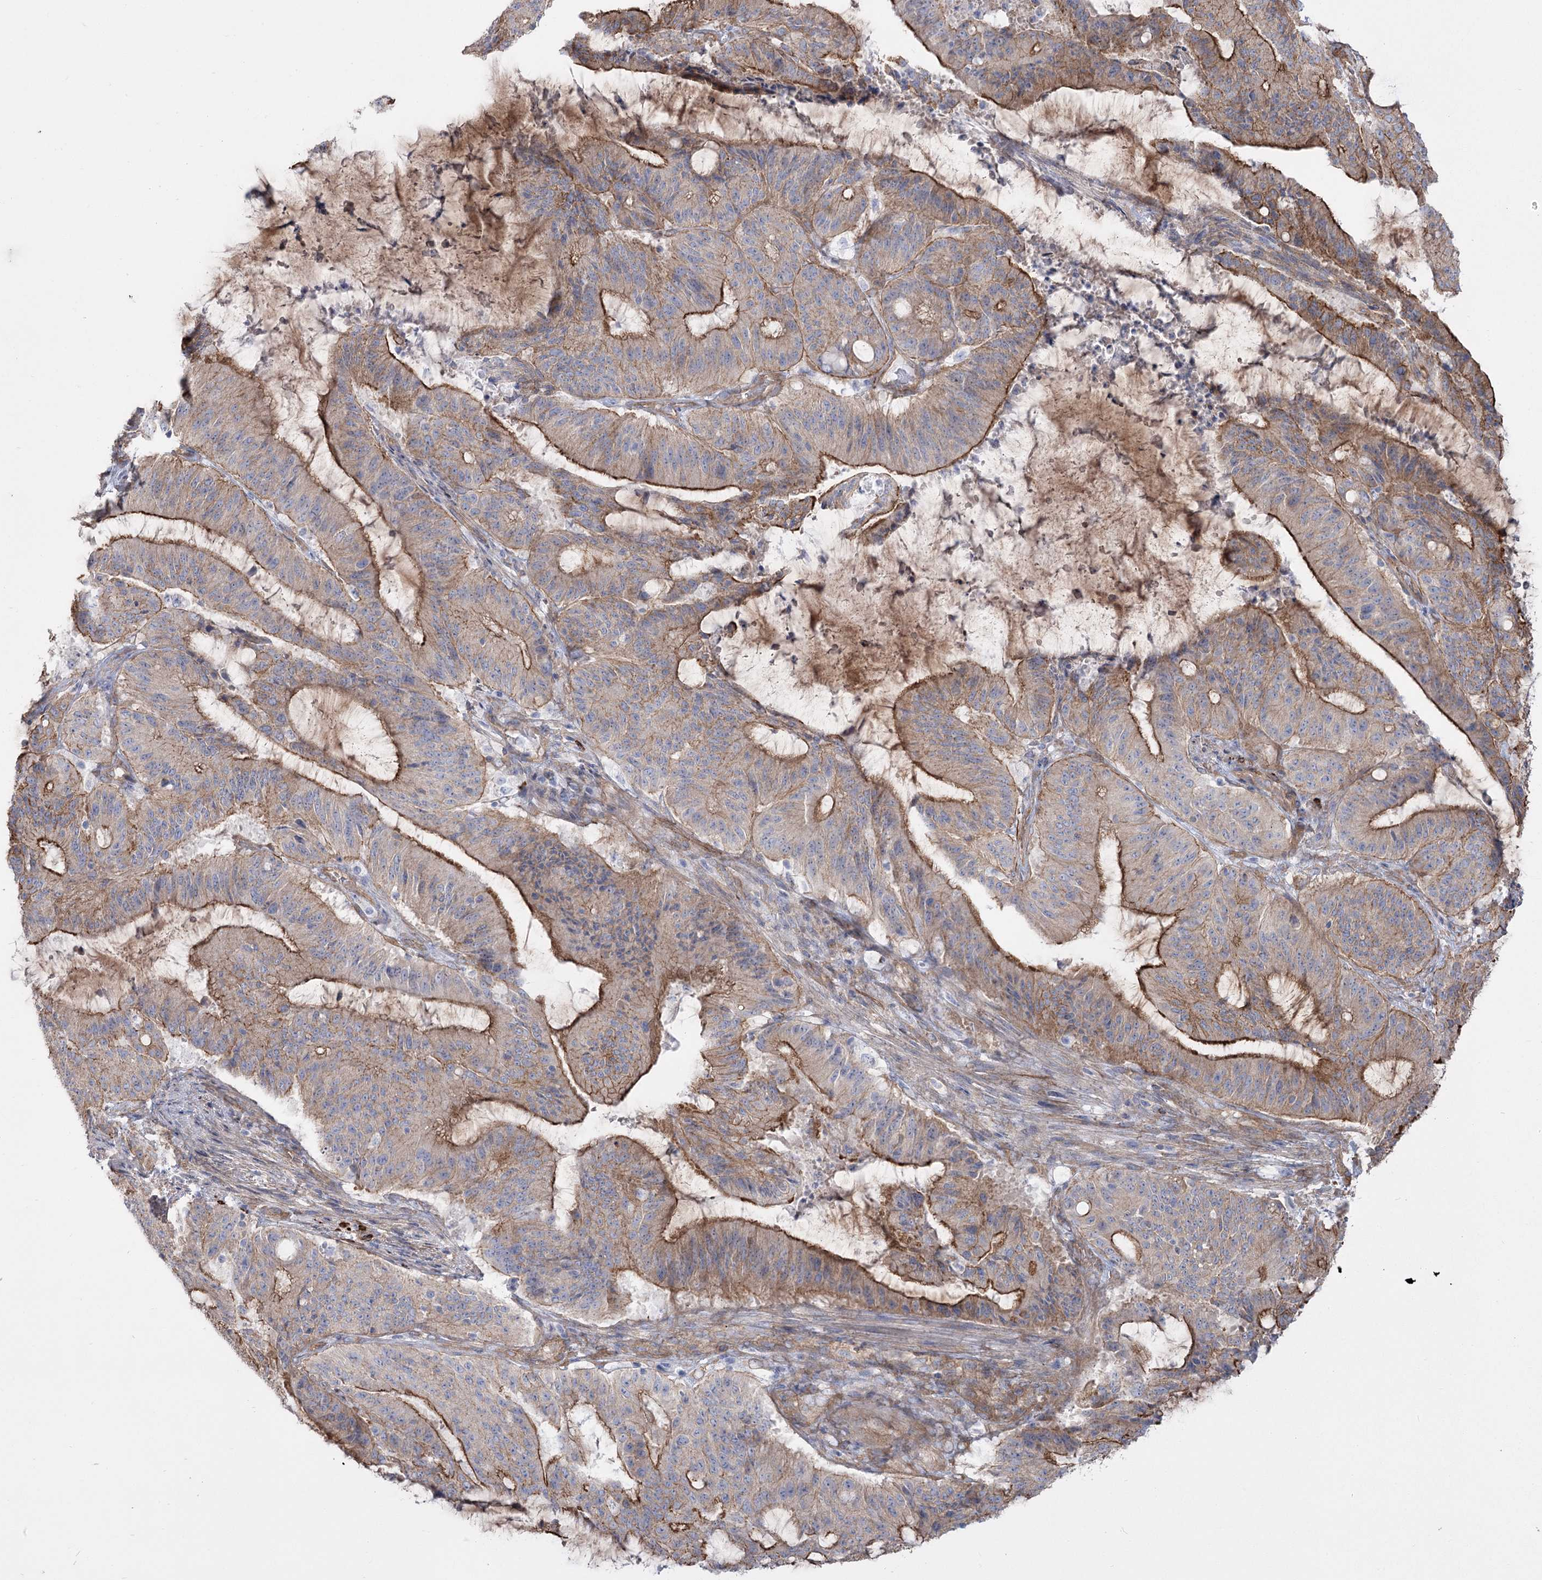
{"staining": {"intensity": "strong", "quantity": "25%-75%", "location": "cytoplasmic/membranous"}, "tissue": "liver cancer", "cell_type": "Tumor cells", "image_type": "cancer", "snomed": [{"axis": "morphology", "description": "Normal tissue, NOS"}, {"axis": "morphology", "description": "Cholangiocarcinoma"}, {"axis": "topography", "description": "Liver"}, {"axis": "topography", "description": "Peripheral nerve tissue"}], "caption": "Brown immunohistochemical staining in cholangiocarcinoma (liver) demonstrates strong cytoplasmic/membranous staining in about 25%-75% of tumor cells.", "gene": "PLEKHA5", "patient": {"sex": "female", "age": 73}}